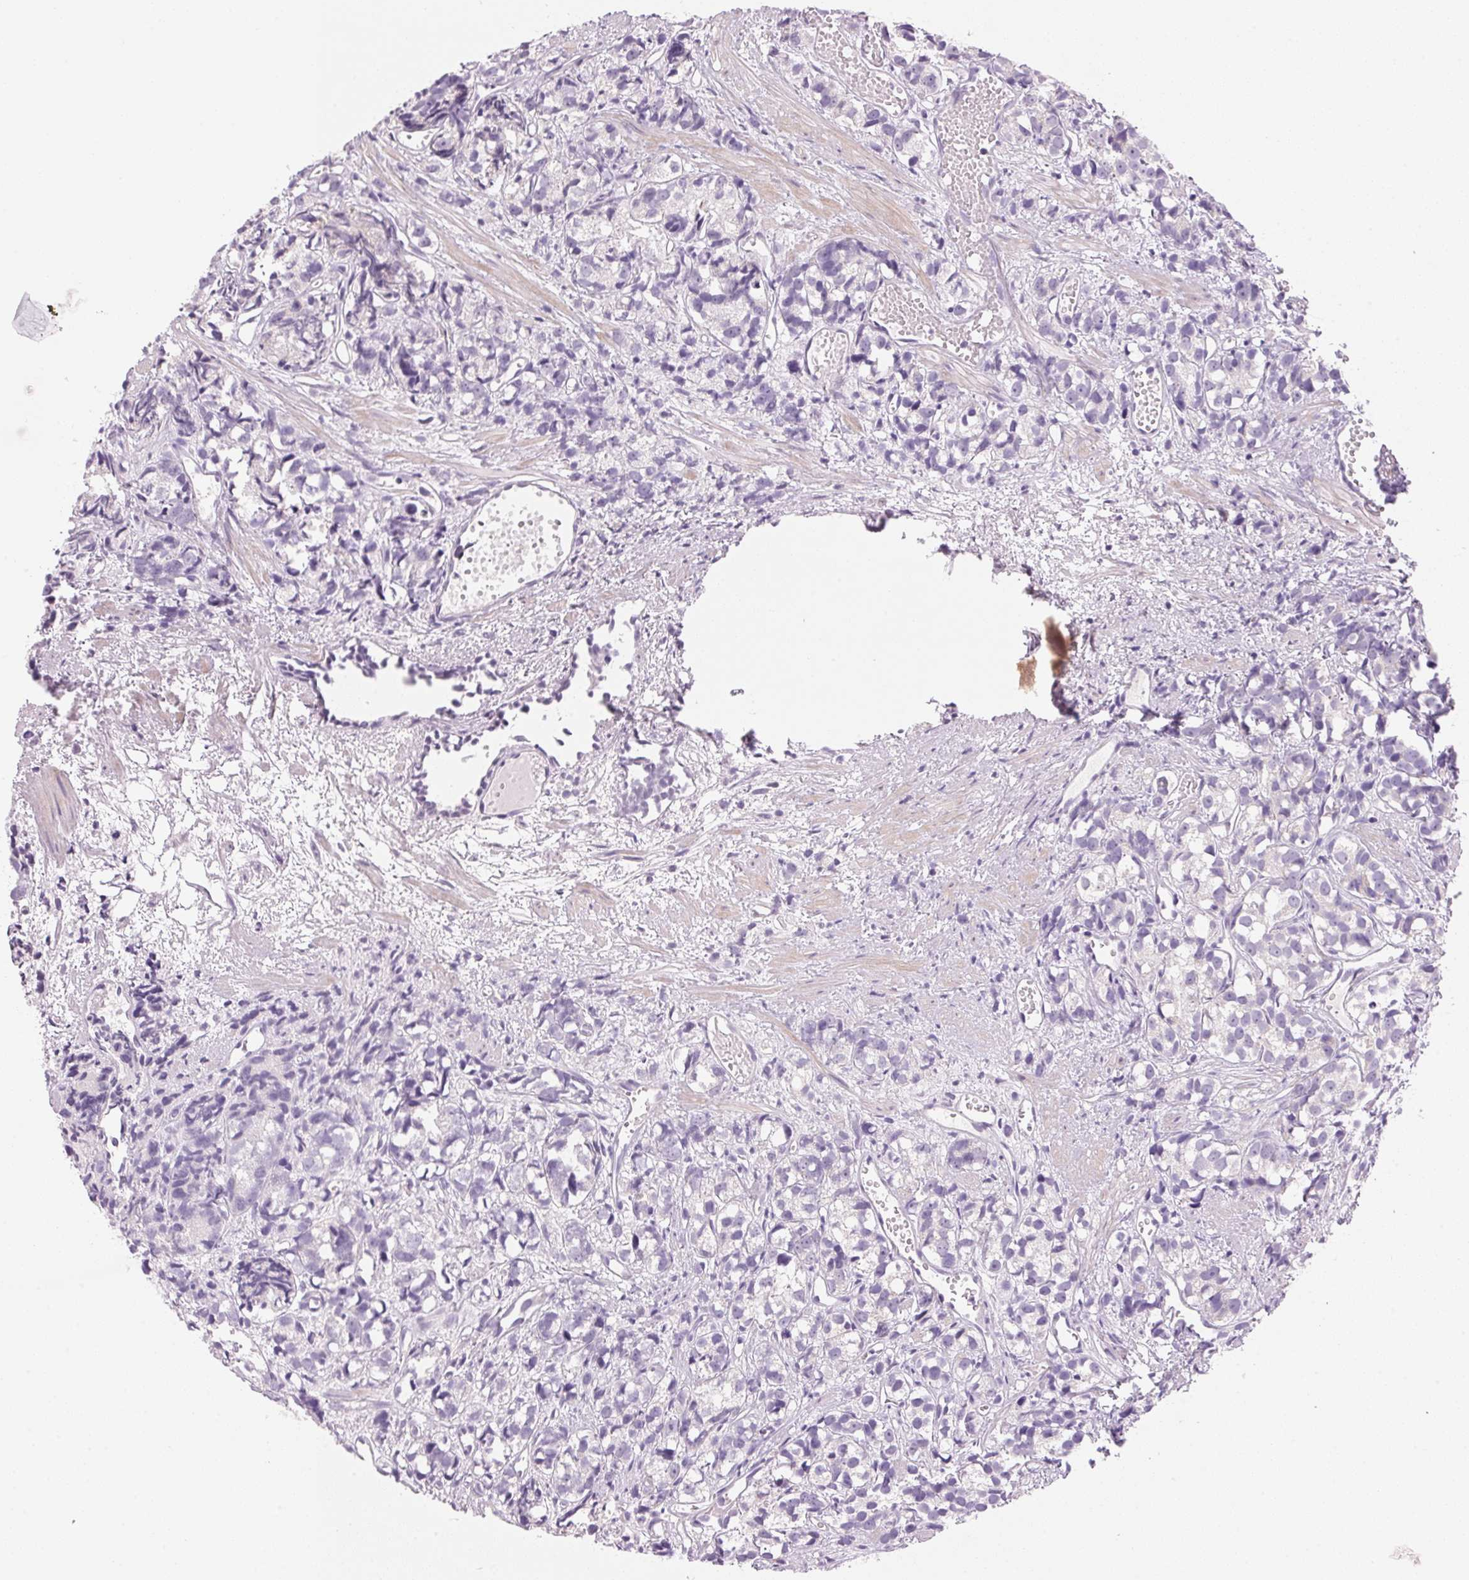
{"staining": {"intensity": "negative", "quantity": "none", "location": "none"}, "tissue": "prostate cancer", "cell_type": "Tumor cells", "image_type": "cancer", "snomed": [{"axis": "morphology", "description": "Adenocarcinoma, High grade"}, {"axis": "topography", "description": "Prostate"}], "caption": "Human prostate cancer (adenocarcinoma (high-grade)) stained for a protein using immunohistochemistry shows no expression in tumor cells.", "gene": "CYP11B1", "patient": {"sex": "male", "age": 77}}